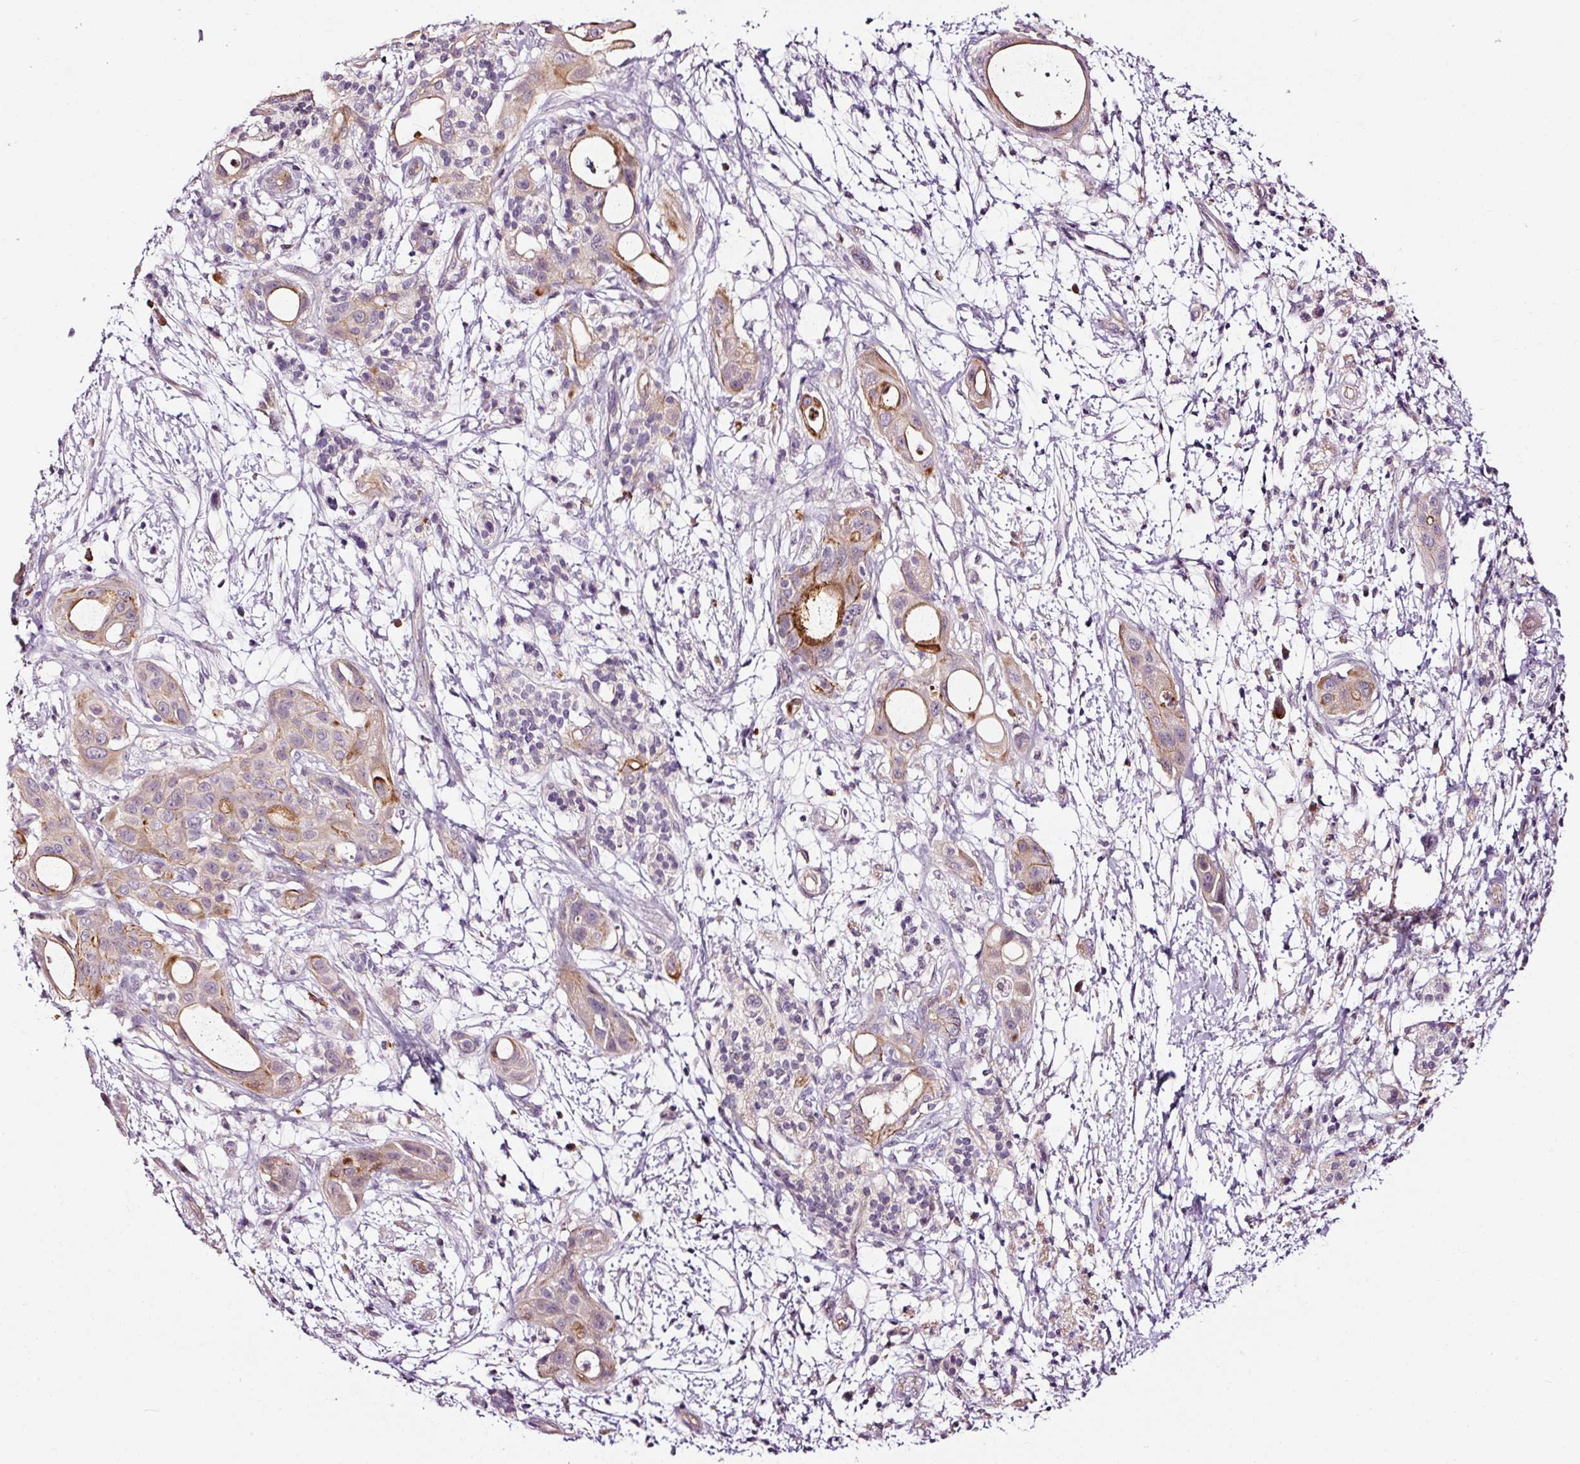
{"staining": {"intensity": "weak", "quantity": "25%-75%", "location": "cytoplasmic/membranous"}, "tissue": "pancreatic cancer", "cell_type": "Tumor cells", "image_type": "cancer", "snomed": [{"axis": "morphology", "description": "Adenocarcinoma, NOS"}, {"axis": "topography", "description": "Pancreas"}], "caption": "Protein expression analysis of human pancreatic cancer reveals weak cytoplasmic/membranous positivity in about 25%-75% of tumor cells.", "gene": "ABCB4", "patient": {"sex": "male", "age": 68}}